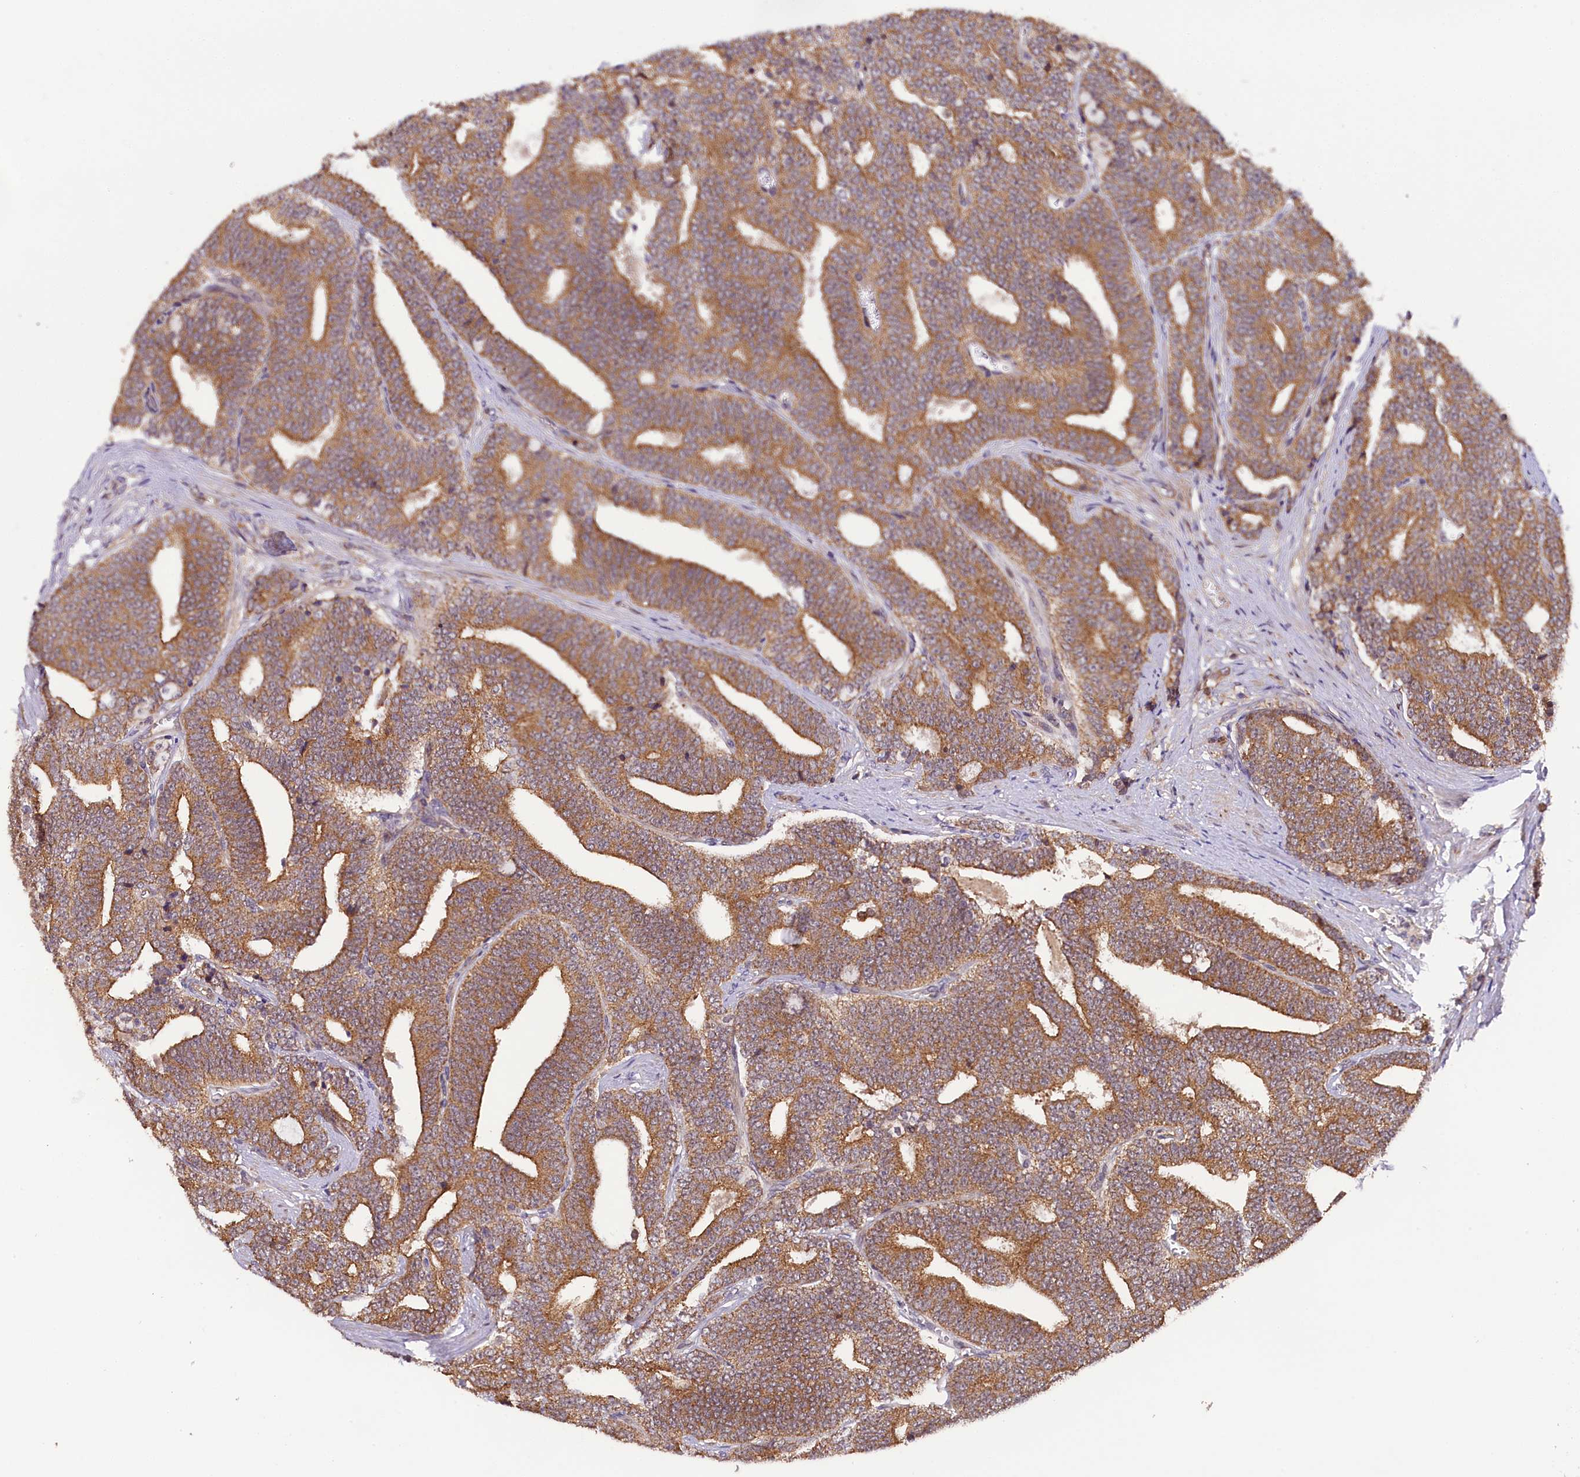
{"staining": {"intensity": "moderate", "quantity": ">75%", "location": "cytoplasmic/membranous"}, "tissue": "prostate cancer", "cell_type": "Tumor cells", "image_type": "cancer", "snomed": [{"axis": "morphology", "description": "Adenocarcinoma, High grade"}, {"axis": "topography", "description": "Prostate and seminal vesicle, NOS"}], "caption": "Immunohistochemistry (IHC) of human high-grade adenocarcinoma (prostate) displays medium levels of moderate cytoplasmic/membranous expression in approximately >75% of tumor cells.", "gene": "DOHH", "patient": {"sex": "male", "age": 67}}